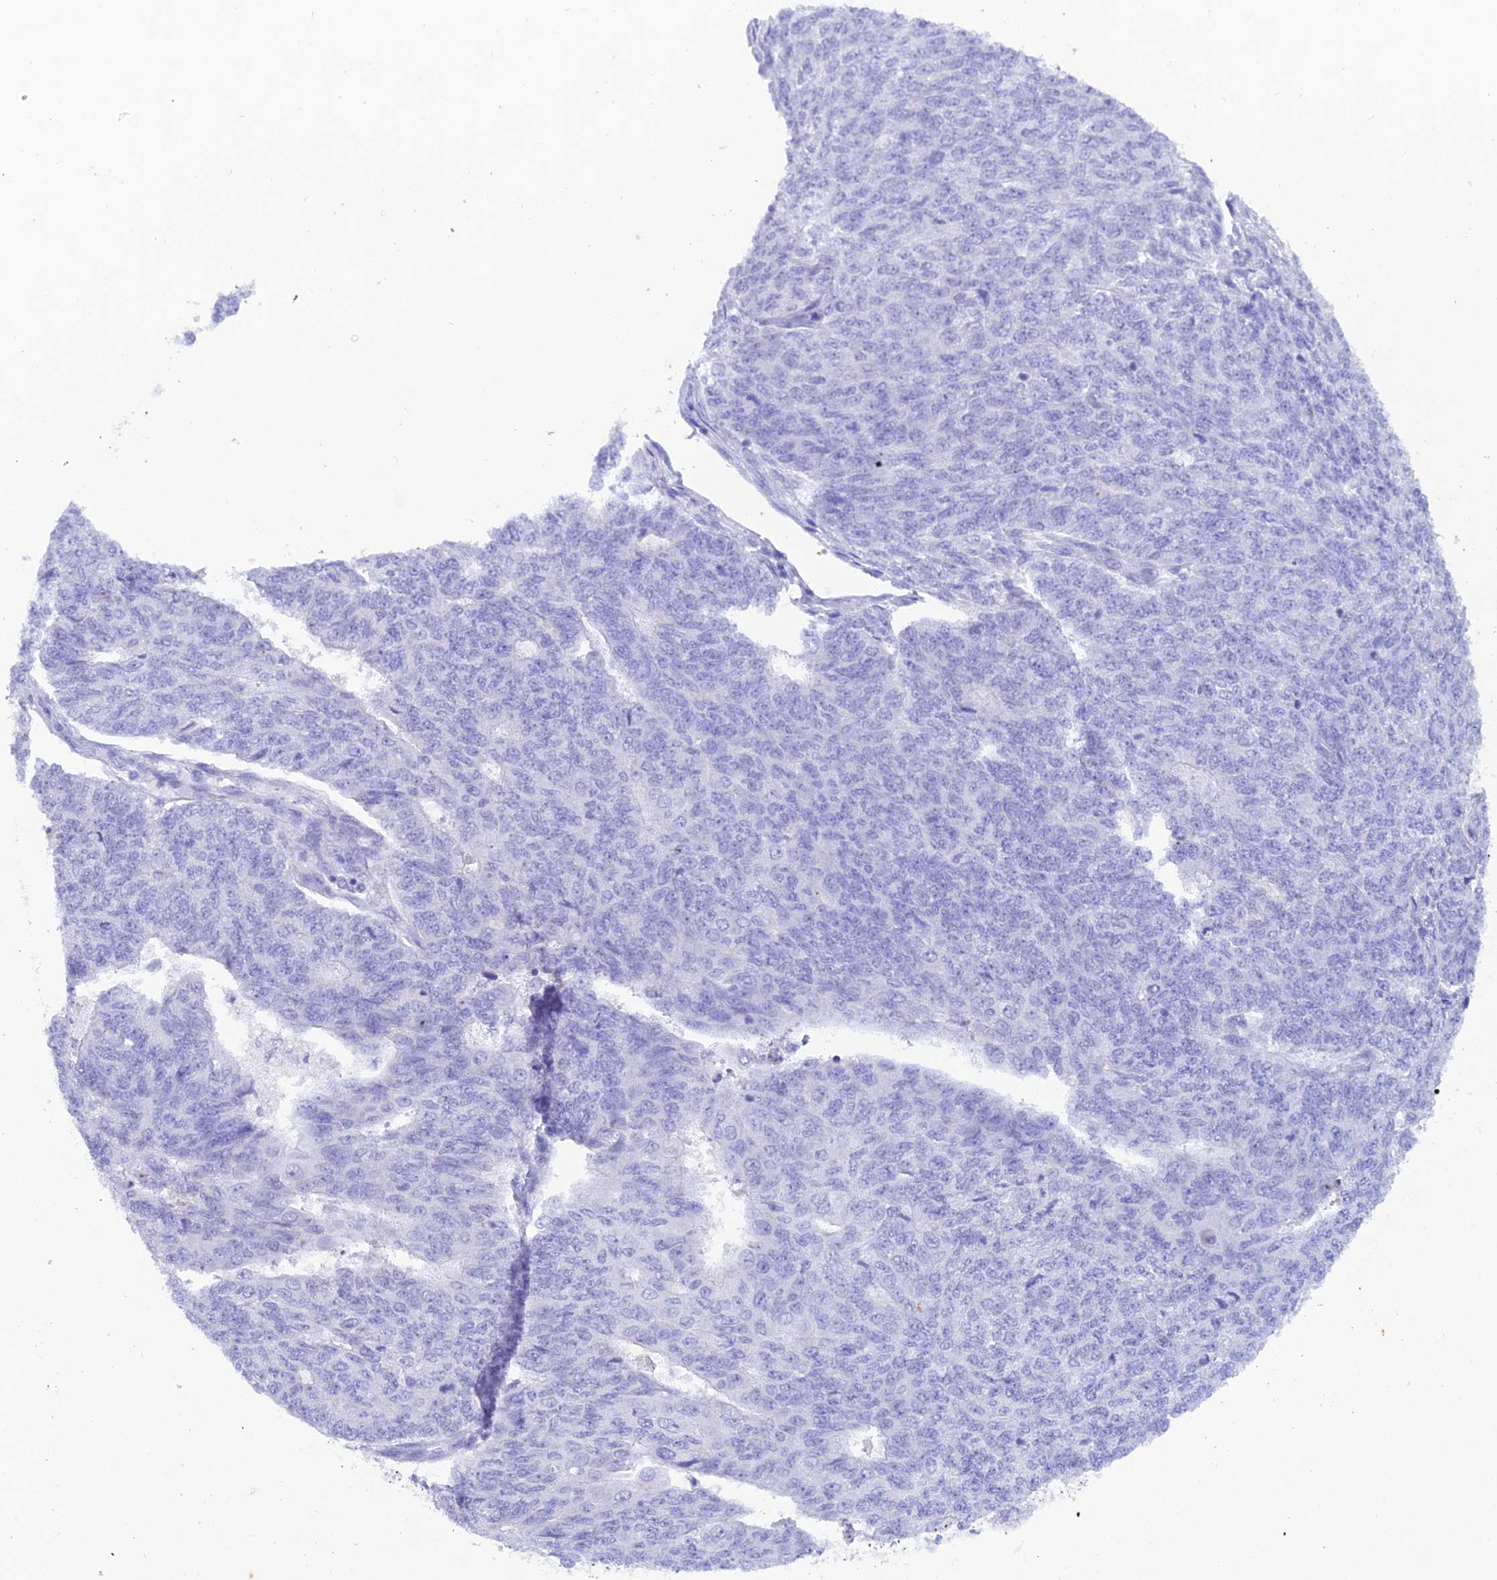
{"staining": {"intensity": "negative", "quantity": "none", "location": "none"}, "tissue": "endometrial cancer", "cell_type": "Tumor cells", "image_type": "cancer", "snomed": [{"axis": "morphology", "description": "Adenocarcinoma, NOS"}, {"axis": "topography", "description": "Endometrium"}], "caption": "An image of human endometrial cancer is negative for staining in tumor cells. Nuclei are stained in blue.", "gene": "REG1A", "patient": {"sex": "female", "age": 32}}